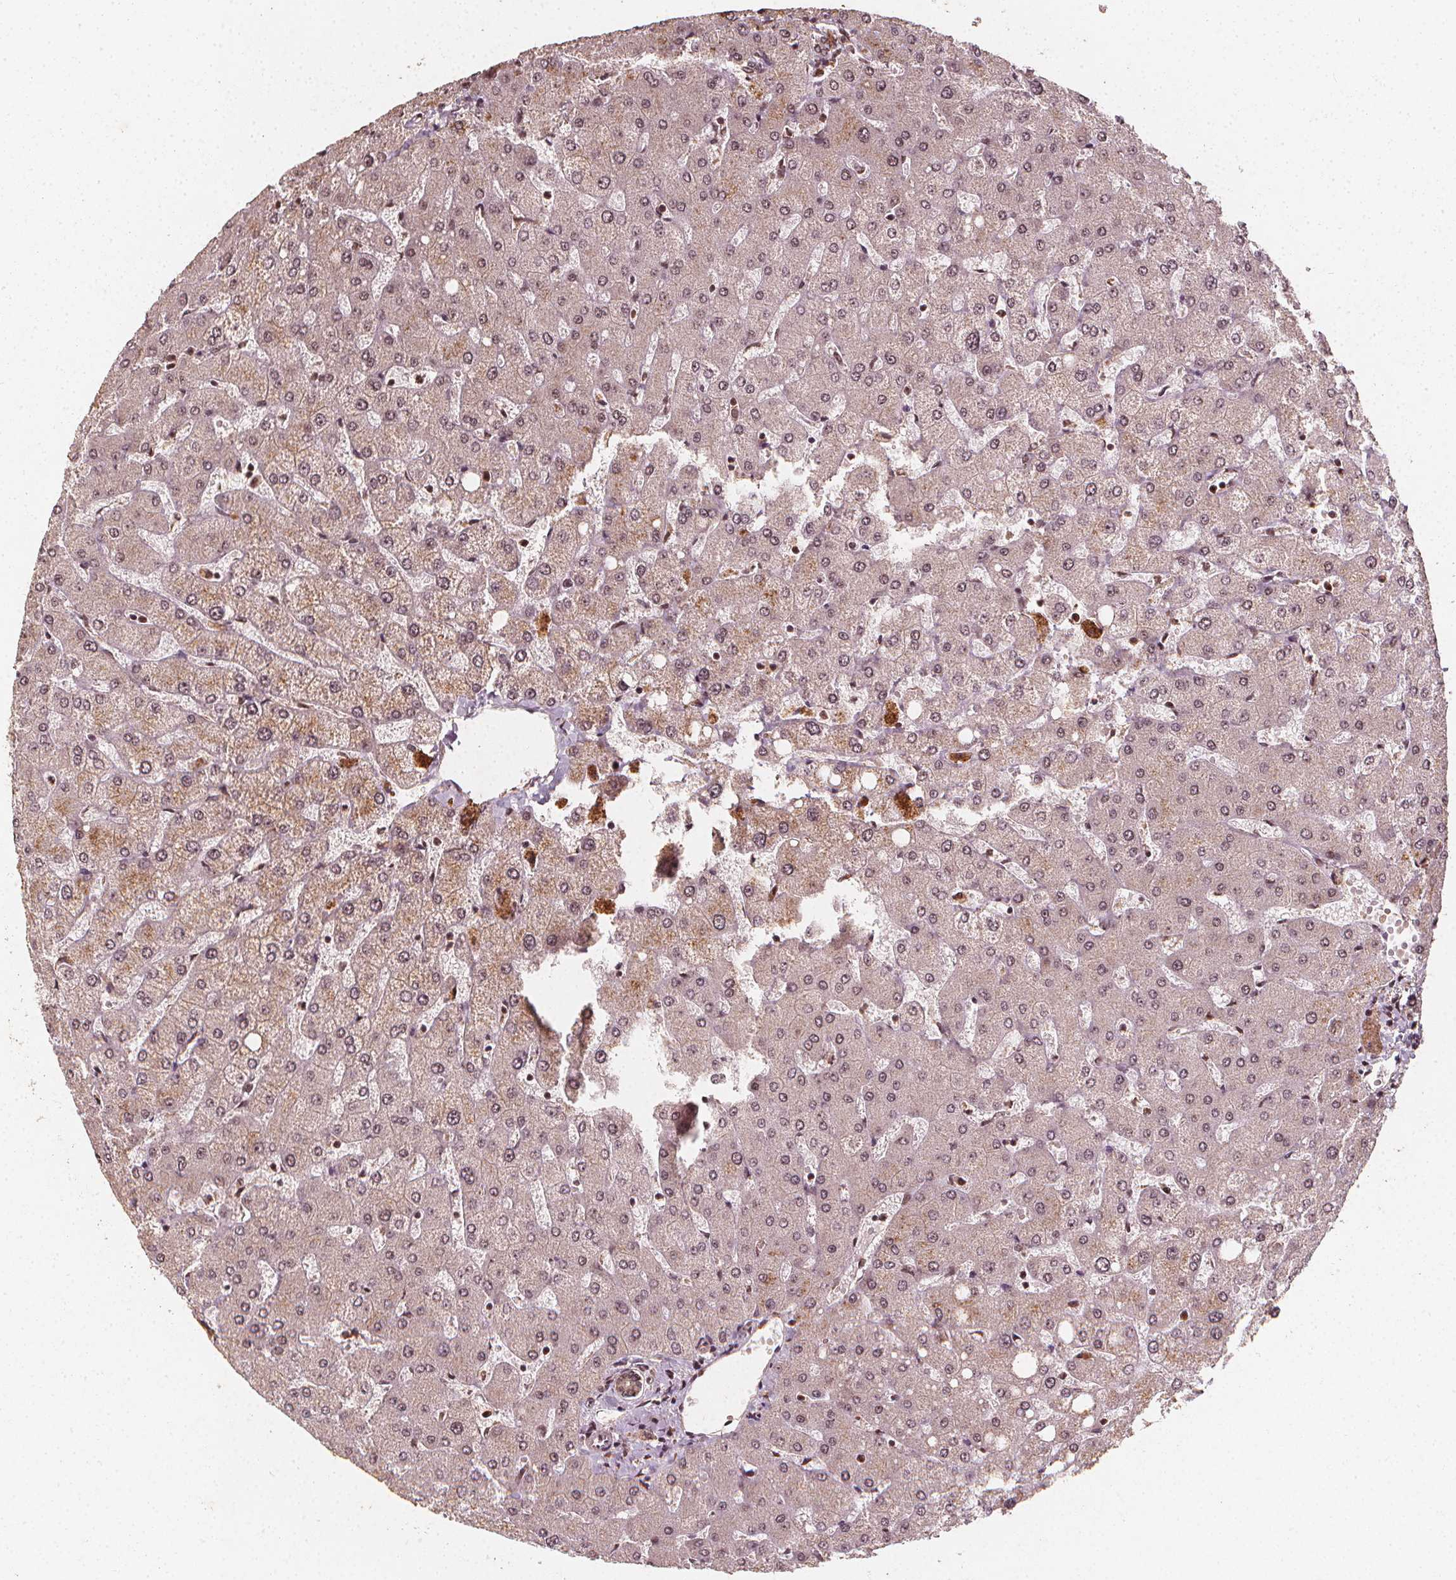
{"staining": {"intensity": "weak", "quantity": ">75%", "location": "nuclear"}, "tissue": "liver", "cell_type": "Cholangiocytes", "image_type": "normal", "snomed": [{"axis": "morphology", "description": "Normal tissue, NOS"}, {"axis": "topography", "description": "Liver"}], "caption": "Immunohistochemistry (IHC) histopathology image of unremarkable liver: human liver stained using immunohistochemistry reveals low levels of weak protein expression localized specifically in the nuclear of cholangiocytes, appearing as a nuclear brown color.", "gene": "SMN1", "patient": {"sex": "female", "age": 54}}